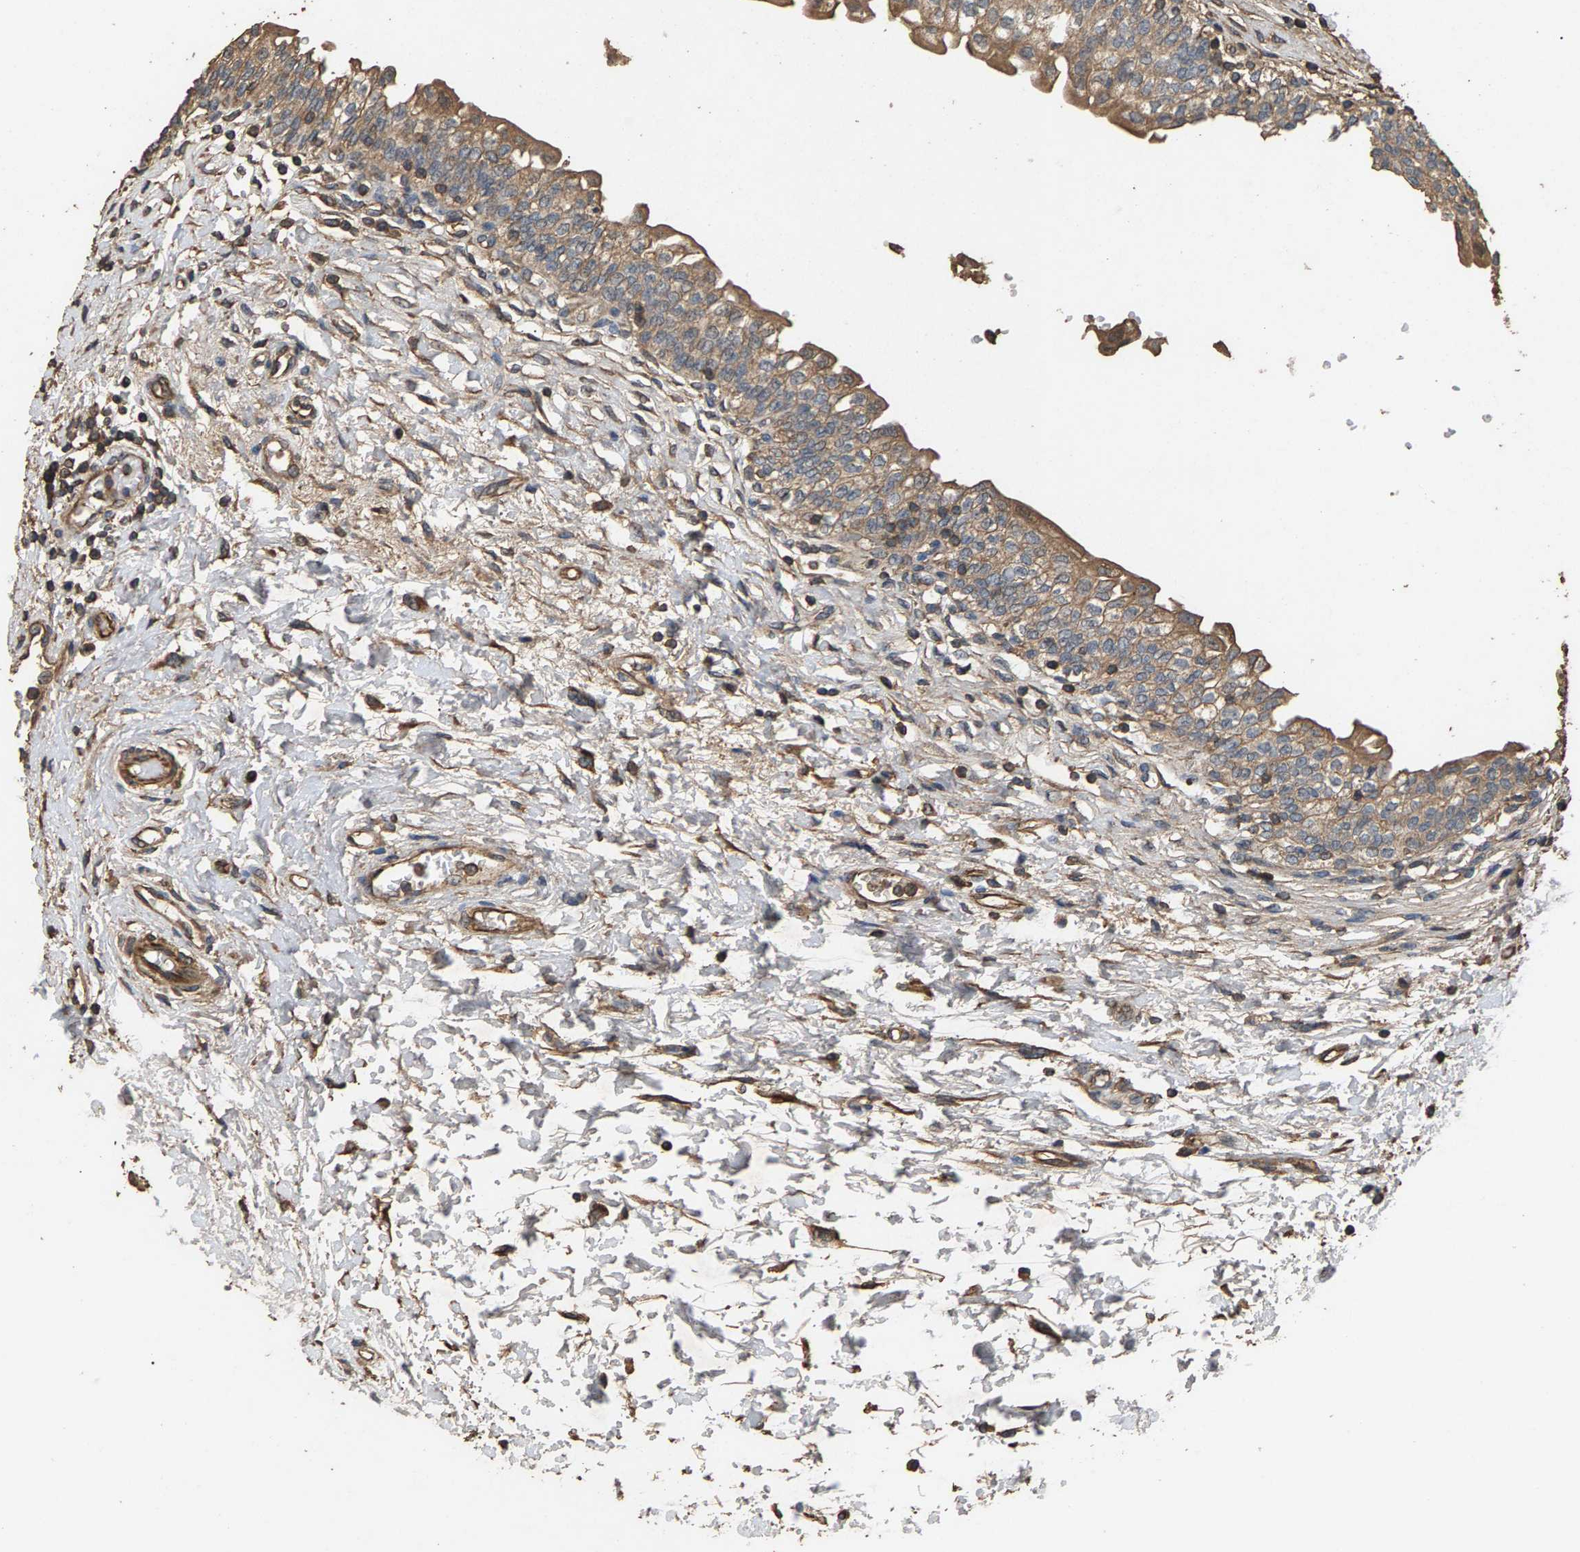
{"staining": {"intensity": "moderate", "quantity": ">75%", "location": "cytoplasmic/membranous"}, "tissue": "urinary bladder", "cell_type": "Urothelial cells", "image_type": "normal", "snomed": [{"axis": "morphology", "description": "Normal tissue, NOS"}, {"axis": "topography", "description": "Urinary bladder"}], "caption": "This photomicrograph shows immunohistochemistry (IHC) staining of unremarkable human urinary bladder, with medium moderate cytoplasmic/membranous staining in approximately >75% of urothelial cells.", "gene": "HTRA3", "patient": {"sex": "male", "age": 55}}